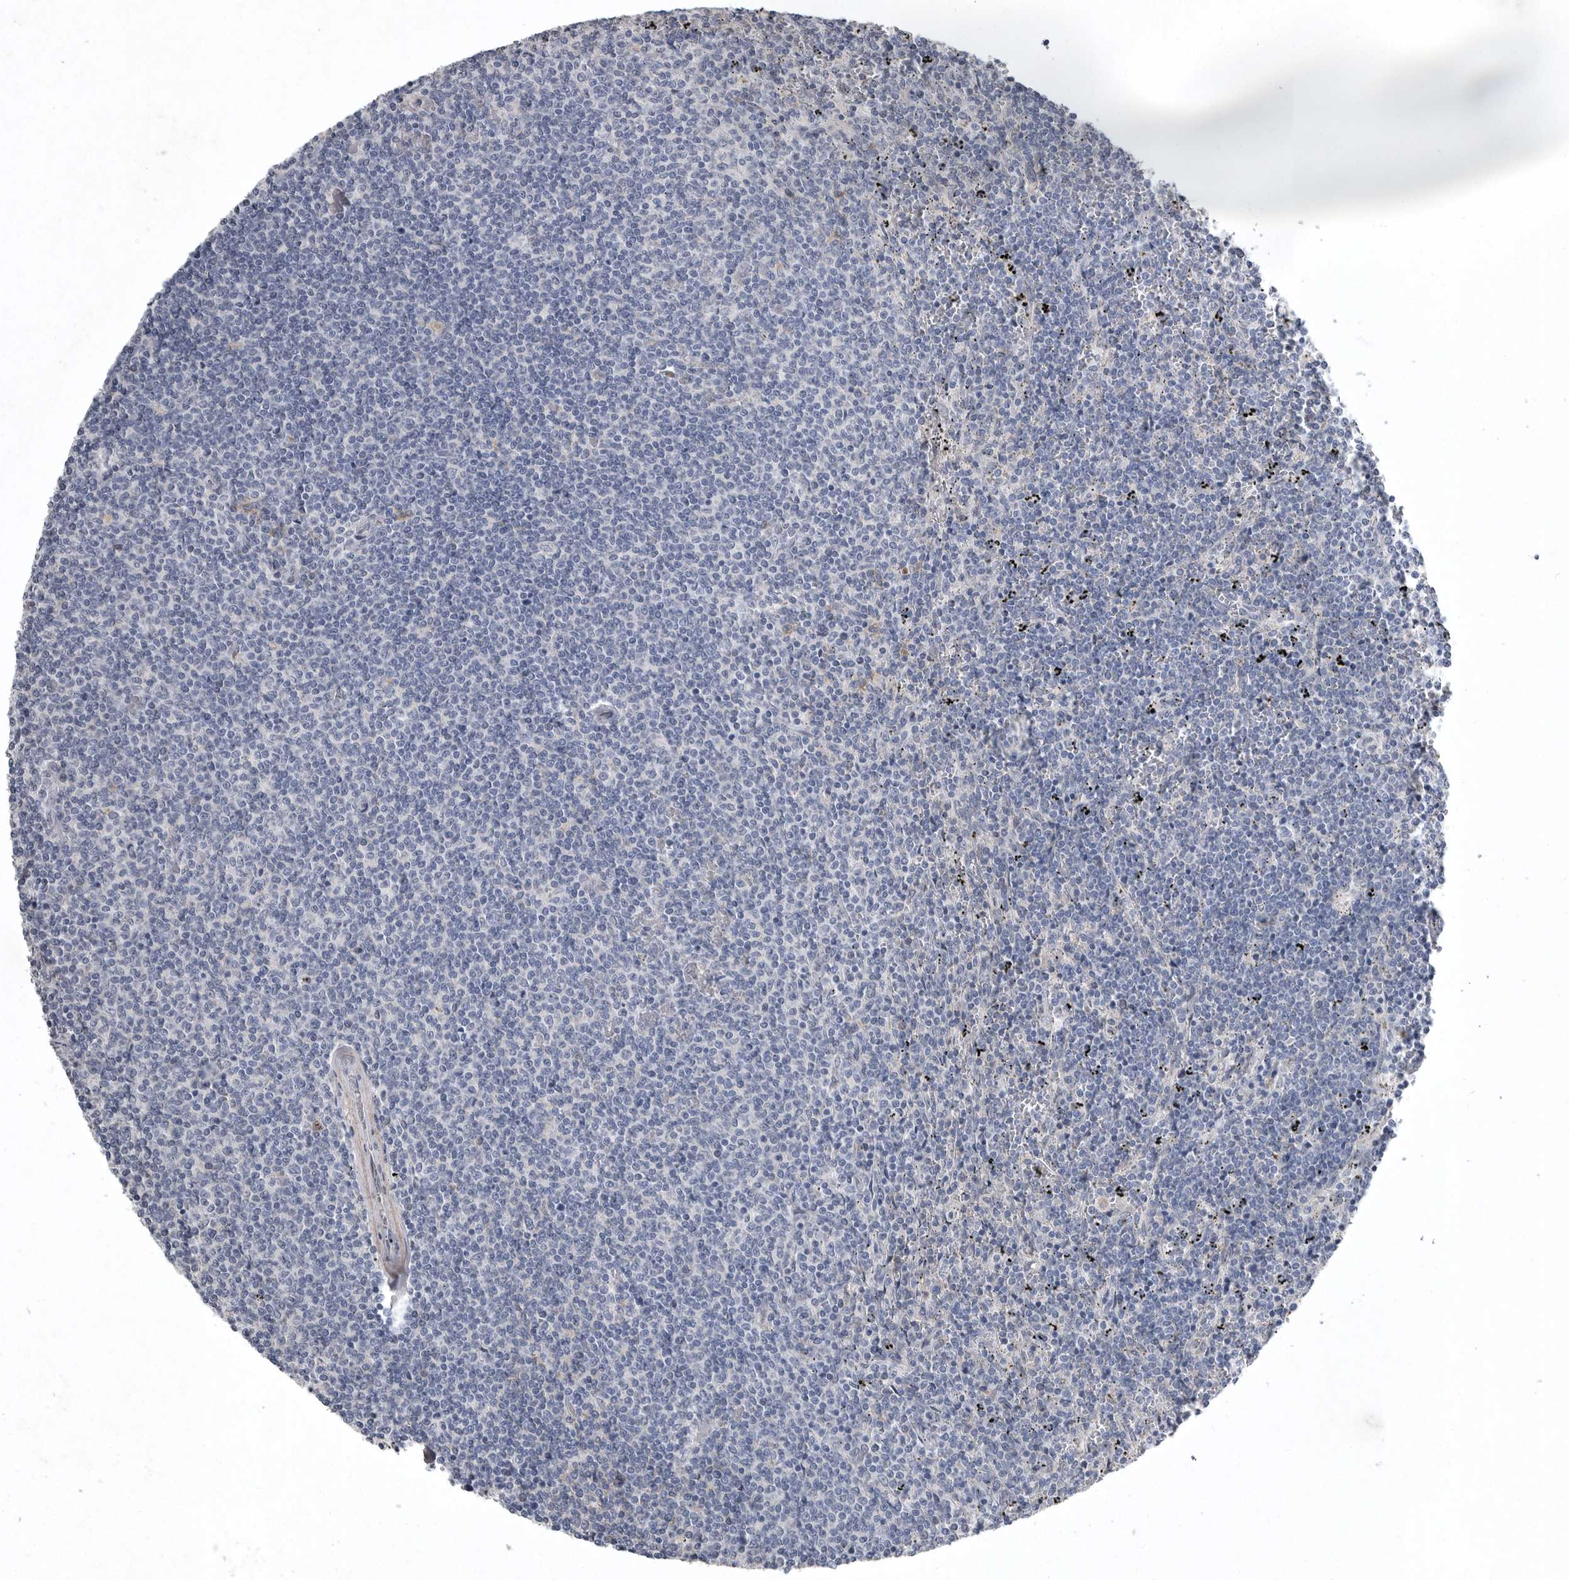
{"staining": {"intensity": "negative", "quantity": "none", "location": "none"}, "tissue": "lymphoma", "cell_type": "Tumor cells", "image_type": "cancer", "snomed": [{"axis": "morphology", "description": "Malignant lymphoma, non-Hodgkin's type, Low grade"}, {"axis": "topography", "description": "Spleen"}], "caption": "This is an immunohistochemistry (IHC) micrograph of human lymphoma. There is no staining in tumor cells.", "gene": "CRP", "patient": {"sex": "female", "age": 50}}